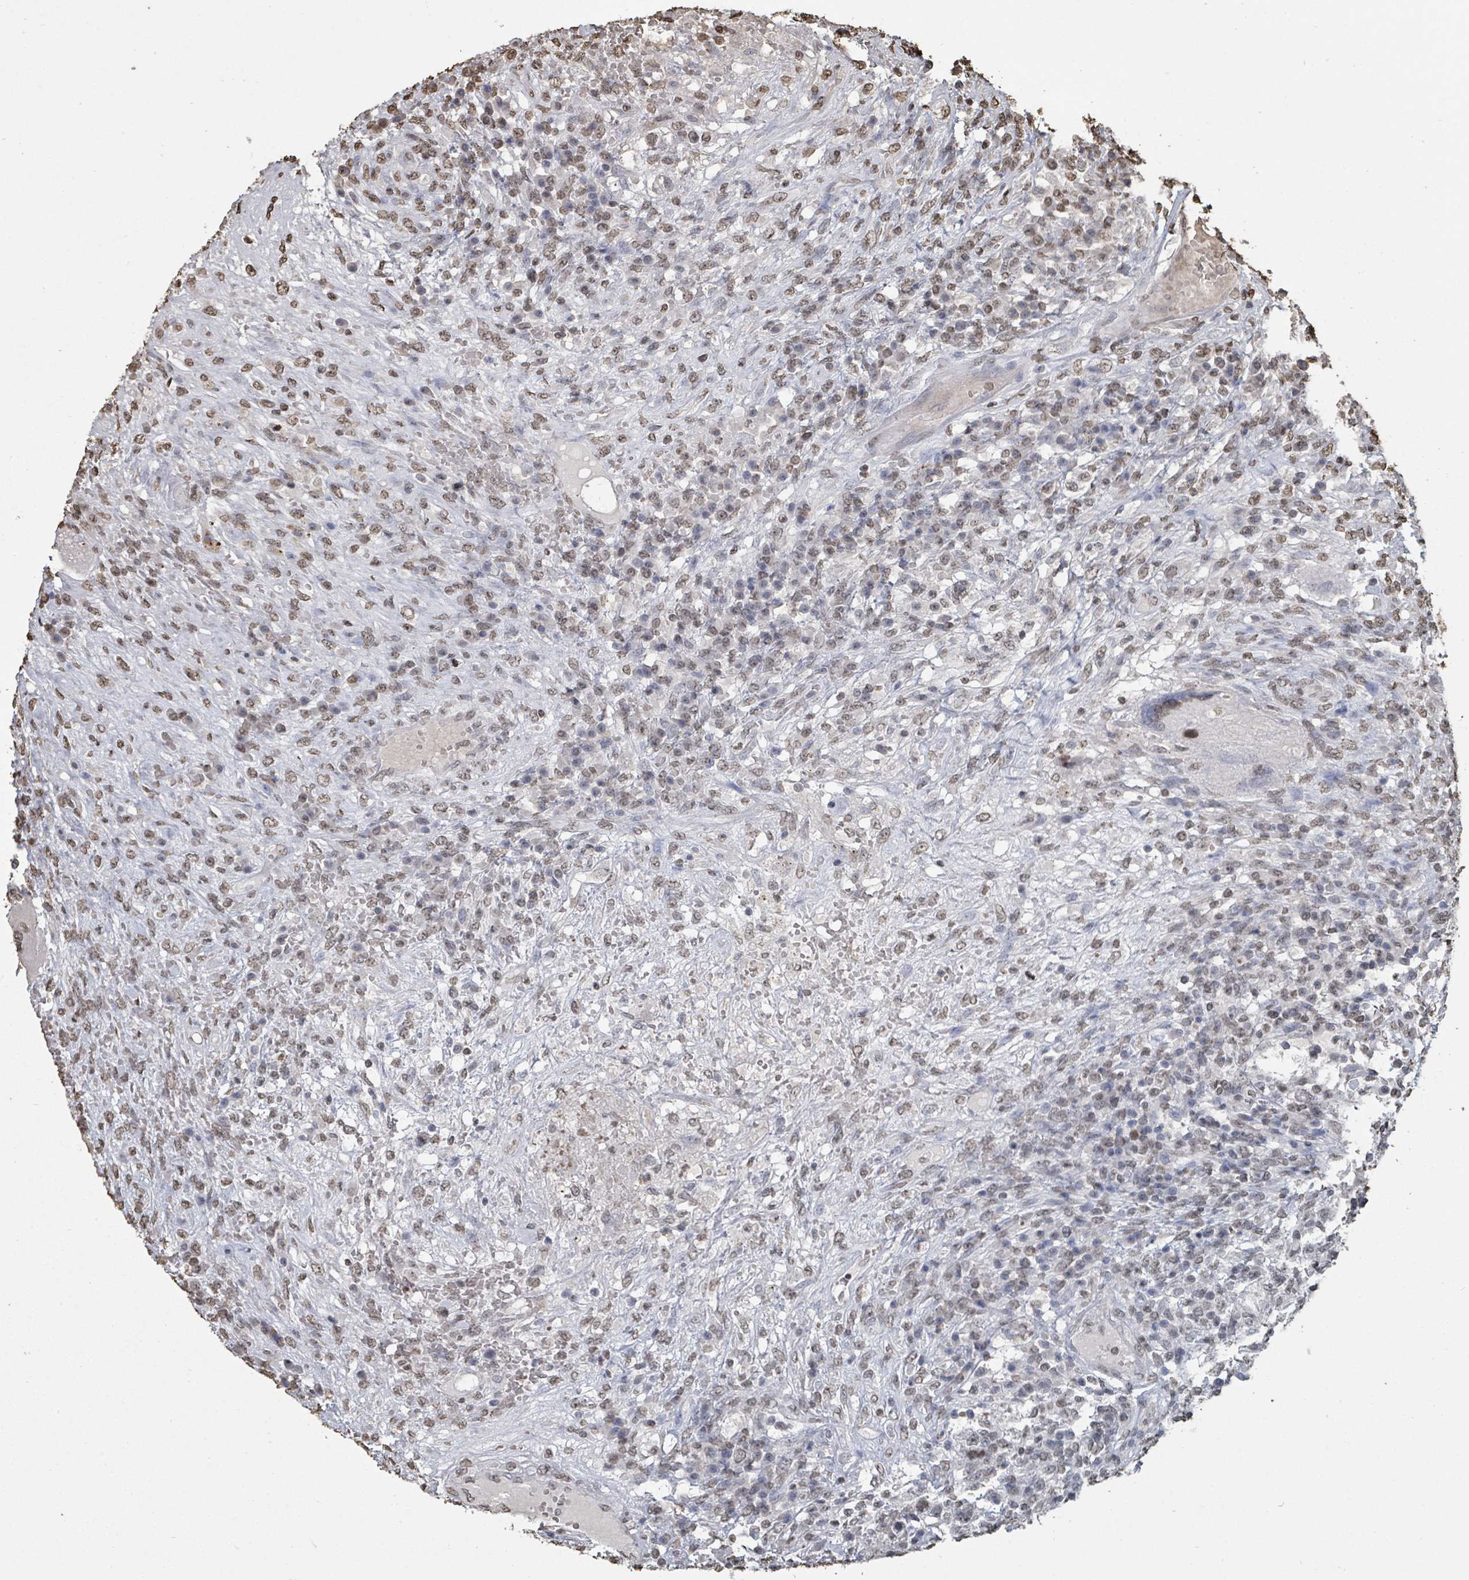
{"staining": {"intensity": "weak", "quantity": "25%-75%", "location": "nuclear"}, "tissue": "testis cancer", "cell_type": "Tumor cells", "image_type": "cancer", "snomed": [{"axis": "morphology", "description": "Carcinoma, Embryonal, NOS"}, {"axis": "topography", "description": "Testis"}], "caption": "Testis cancer (embryonal carcinoma) stained with DAB IHC exhibits low levels of weak nuclear staining in approximately 25%-75% of tumor cells.", "gene": "MRPS12", "patient": {"sex": "male", "age": 26}}